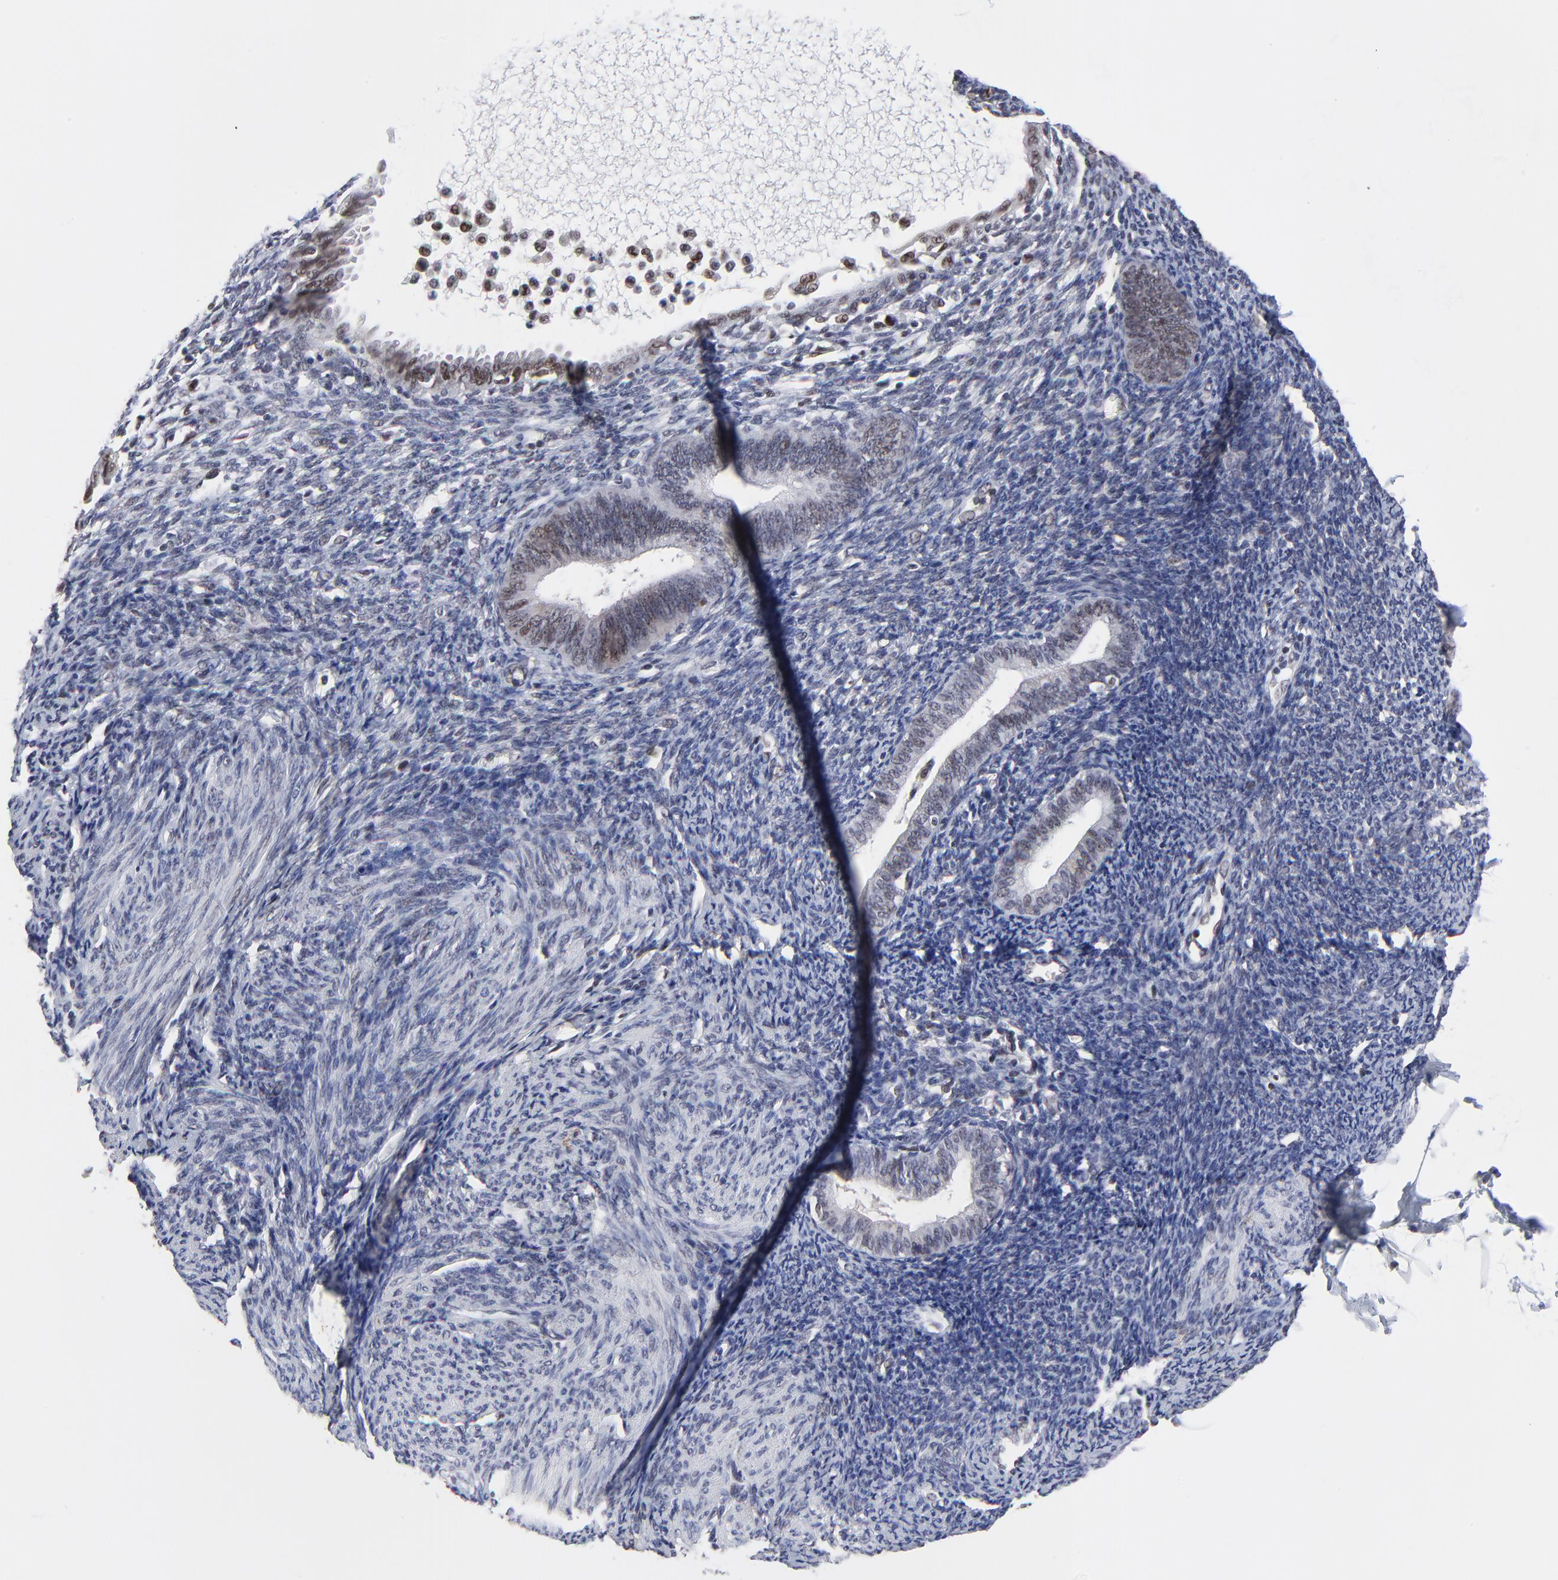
{"staining": {"intensity": "weak", "quantity": "25%-75%", "location": "nuclear"}, "tissue": "endometrium", "cell_type": "Cells in endometrial stroma", "image_type": "normal", "snomed": [{"axis": "morphology", "description": "Normal tissue, NOS"}, {"axis": "topography", "description": "Smooth muscle"}, {"axis": "topography", "description": "Endometrium"}], "caption": "About 25%-75% of cells in endometrial stroma in unremarkable endometrium reveal weak nuclear protein staining as visualized by brown immunohistochemical staining.", "gene": "OGFOD1", "patient": {"sex": "female", "age": 57}}